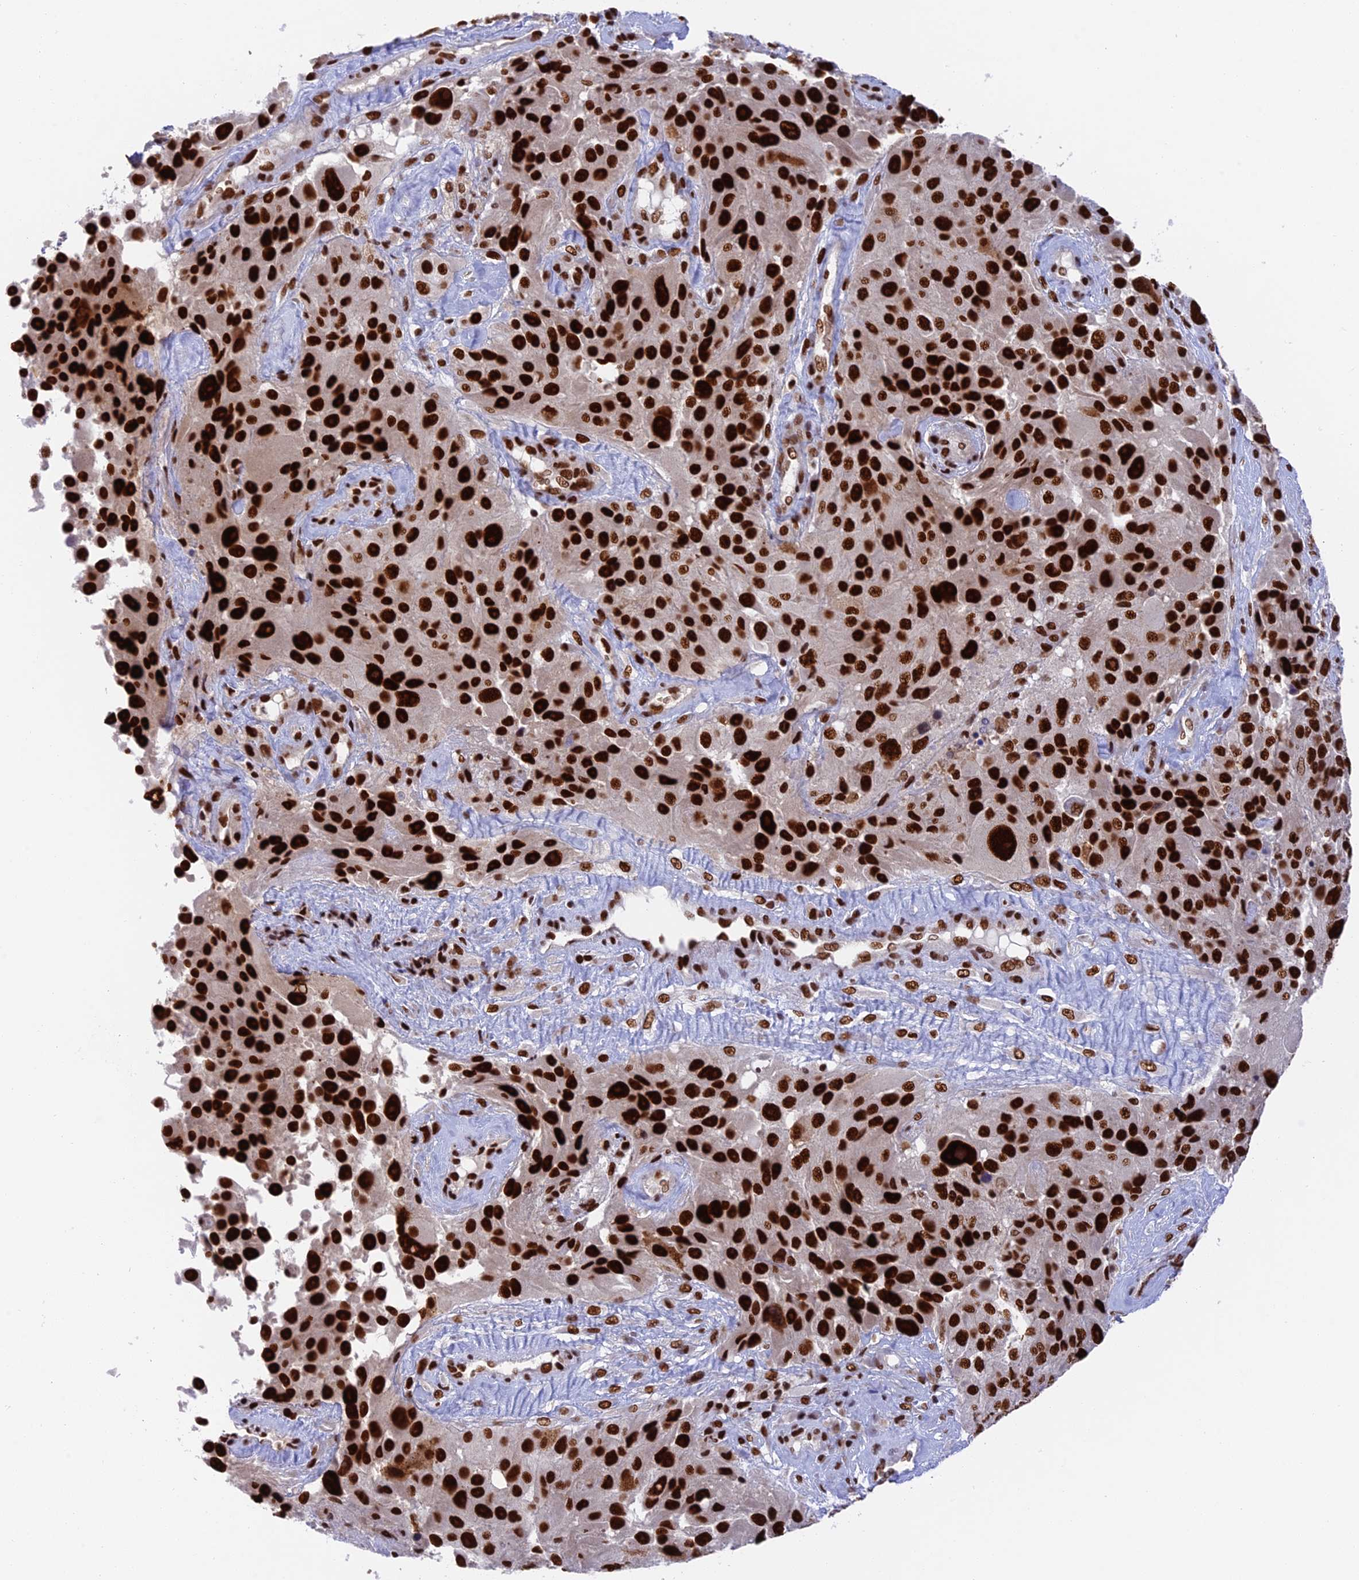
{"staining": {"intensity": "strong", "quantity": ">75%", "location": "nuclear"}, "tissue": "melanoma", "cell_type": "Tumor cells", "image_type": "cancer", "snomed": [{"axis": "morphology", "description": "Malignant melanoma, Metastatic site"}, {"axis": "topography", "description": "Lymph node"}], "caption": "Malignant melanoma (metastatic site) was stained to show a protein in brown. There is high levels of strong nuclear expression in approximately >75% of tumor cells.", "gene": "EEF1AKMT3", "patient": {"sex": "male", "age": 62}}